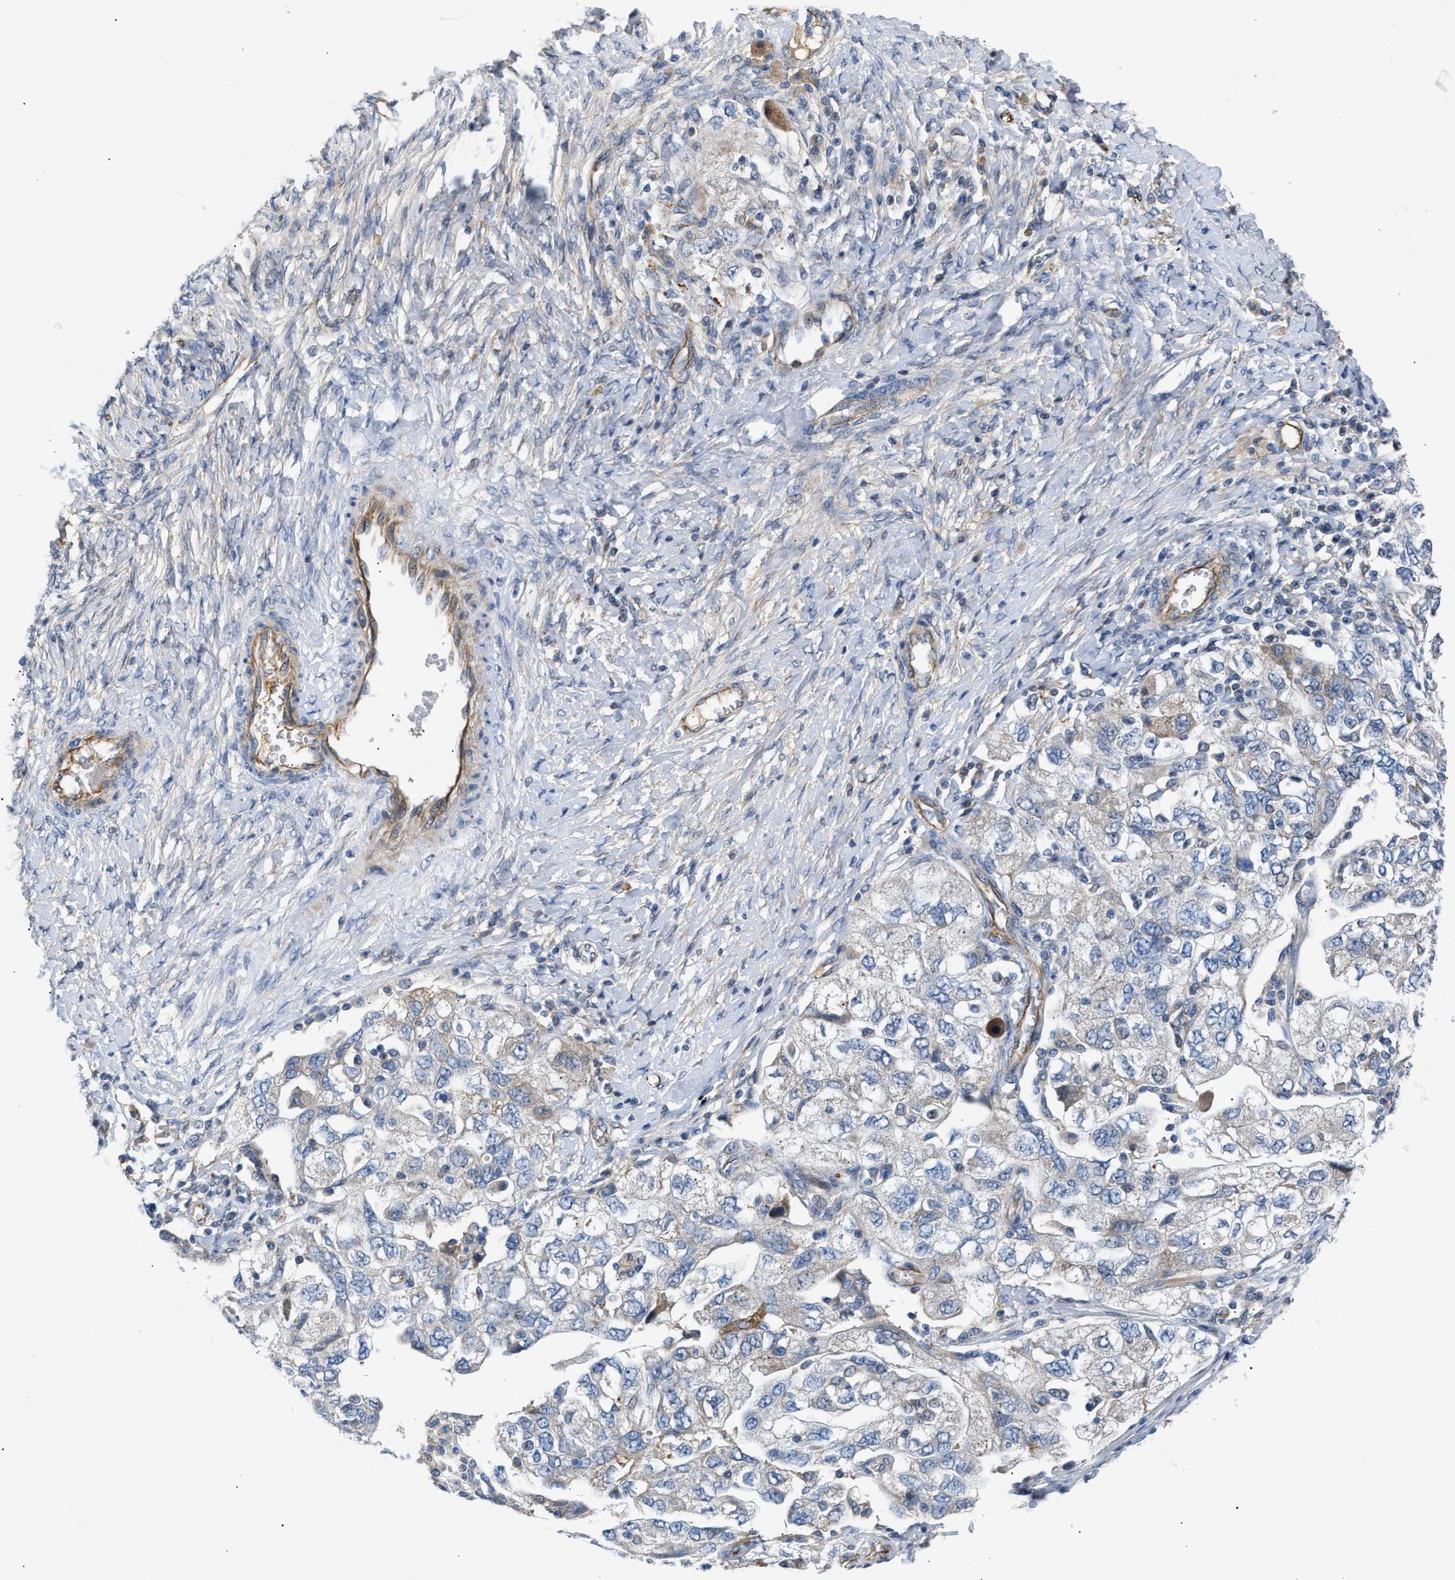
{"staining": {"intensity": "negative", "quantity": "none", "location": "none"}, "tissue": "ovarian cancer", "cell_type": "Tumor cells", "image_type": "cancer", "snomed": [{"axis": "morphology", "description": "Carcinoma, NOS"}, {"axis": "morphology", "description": "Cystadenocarcinoma, serous, NOS"}, {"axis": "topography", "description": "Ovary"}], "caption": "Immunohistochemical staining of ovarian cancer exhibits no significant staining in tumor cells.", "gene": "TFPI", "patient": {"sex": "female", "age": 69}}